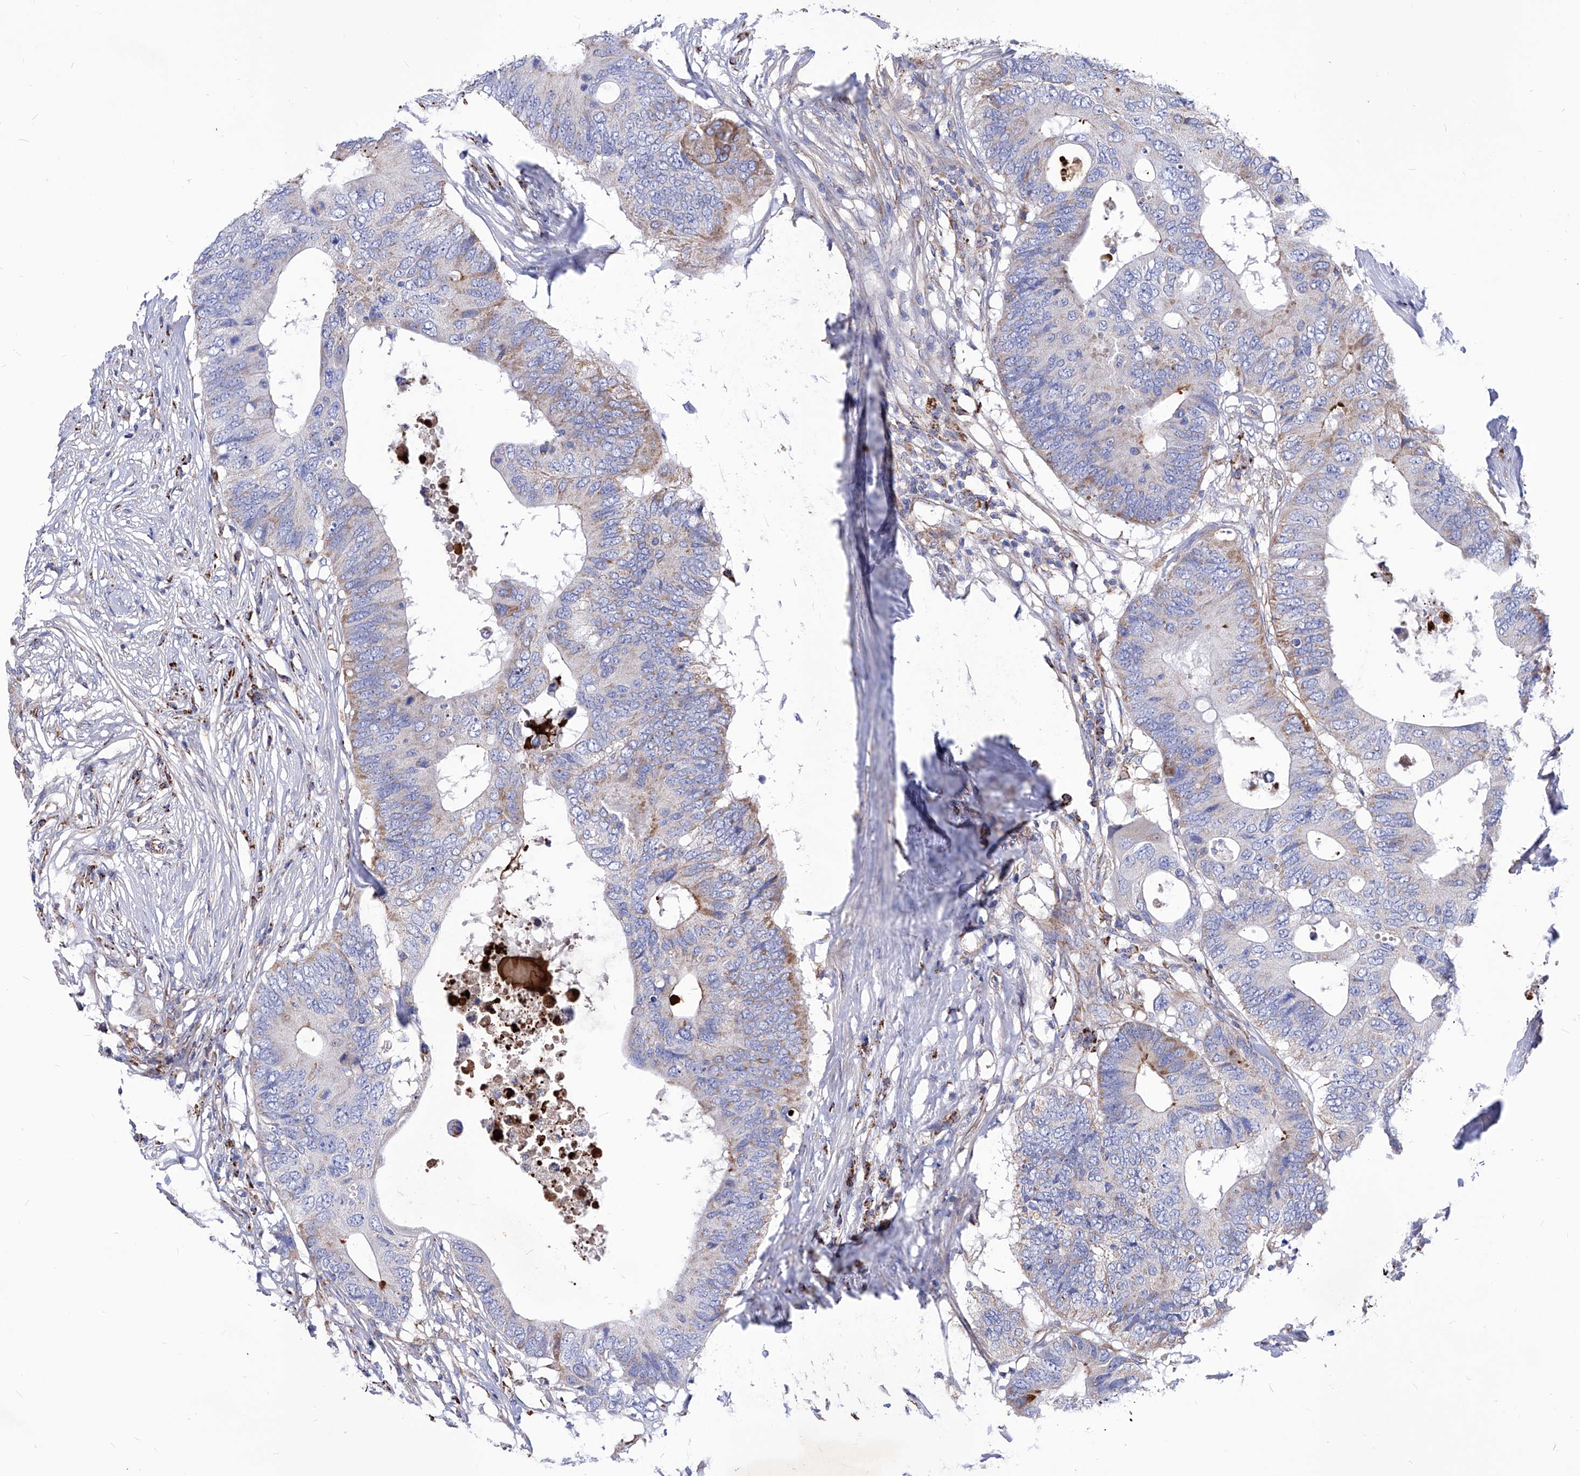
{"staining": {"intensity": "weak", "quantity": "<25%", "location": "cytoplasmic/membranous"}, "tissue": "colorectal cancer", "cell_type": "Tumor cells", "image_type": "cancer", "snomed": [{"axis": "morphology", "description": "Adenocarcinoma, NOS"}, {"axis": "topography", "description": "Colon"}], "caption": "The immunohistochemistry (IHC) image has no significant positivity in tumor cells of colorectal adenocarcinoma tissue.", "gene": "HRNR", "patient": {"sex": "male", "age": 71}}